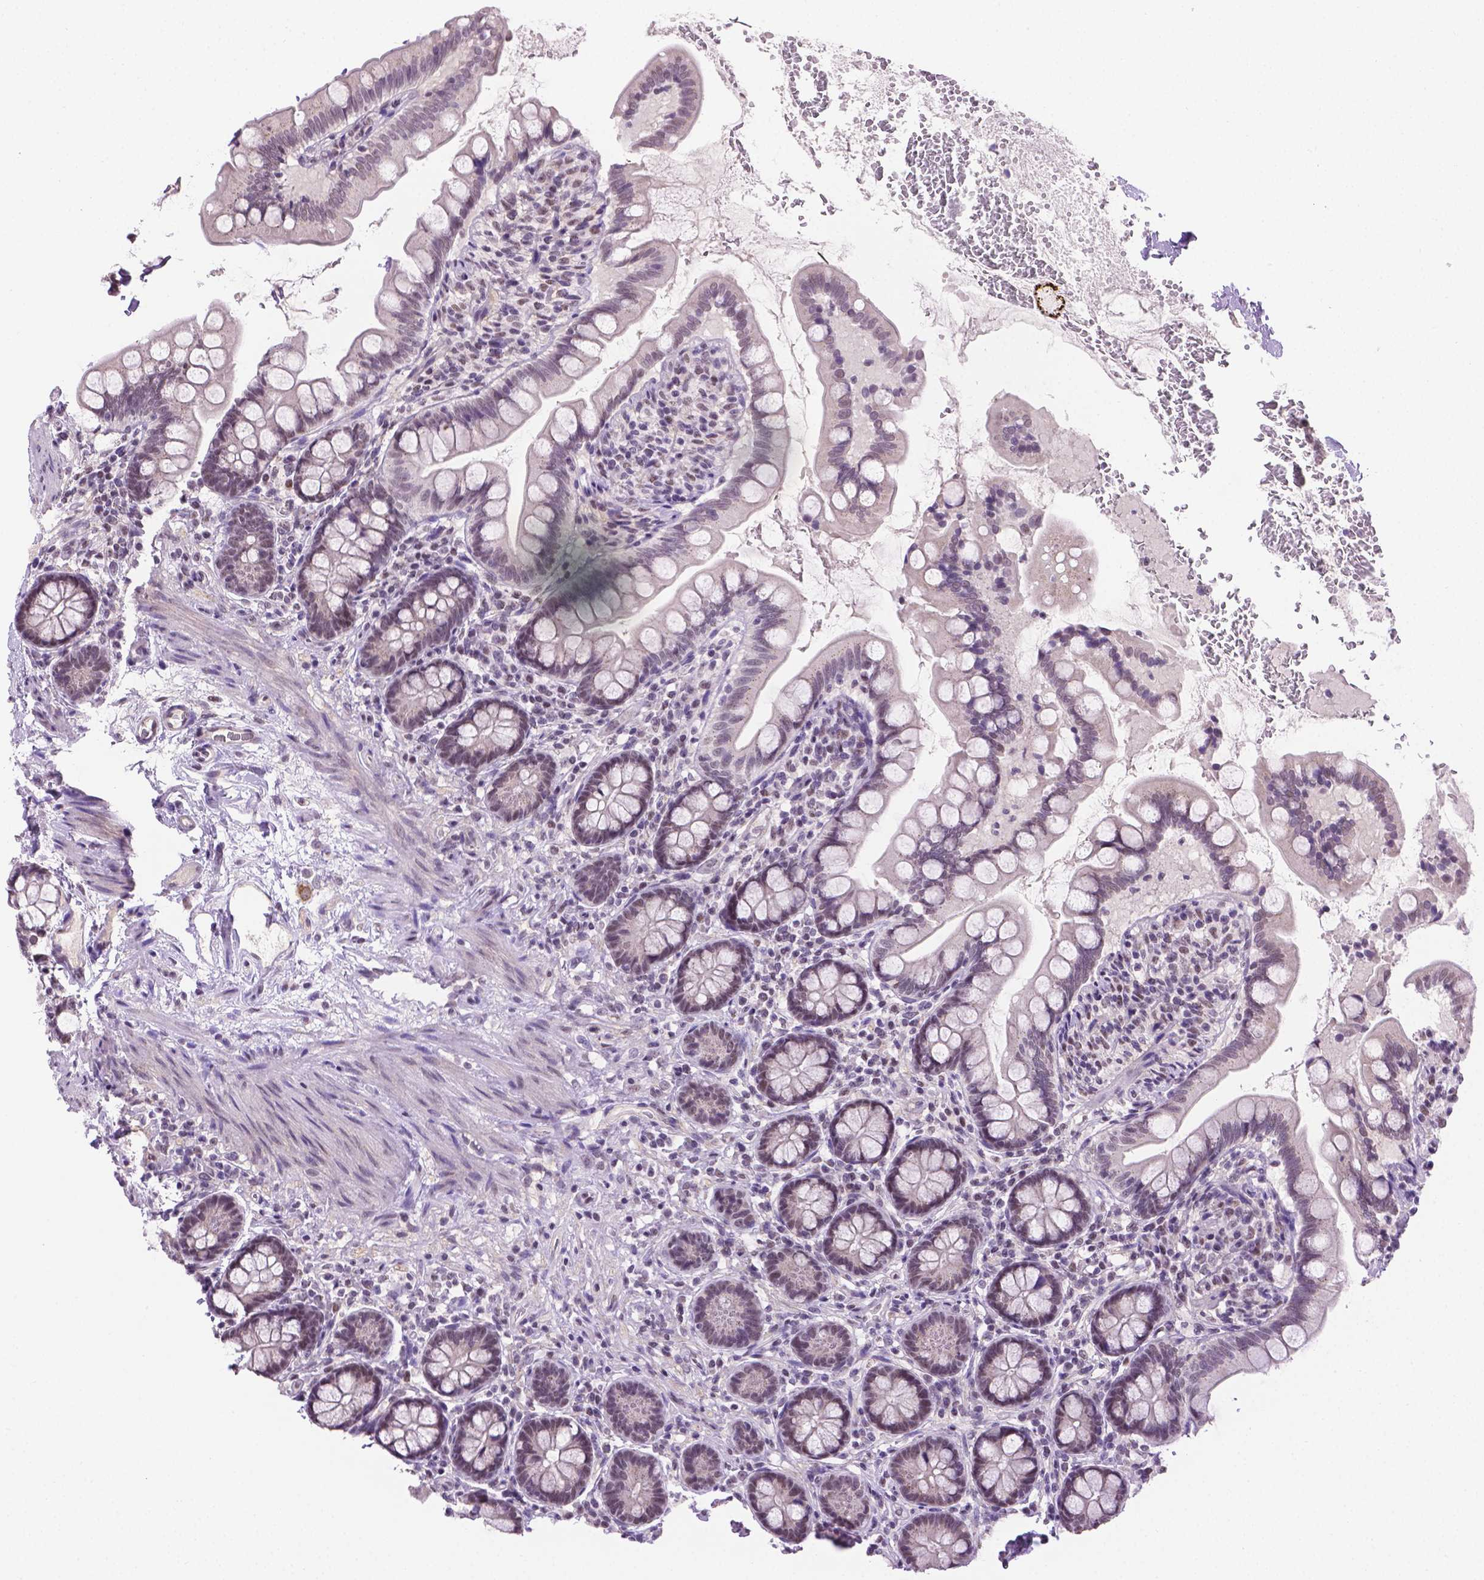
{"staining": {"intensity": "weak", "quantity": "25%-75%", "location": "nuclear"}, "tissue": "small intestine", "cell_type": "Glandular cells", "image_type": "normal", "snomed": [{"axis": "morphology", "description": "Normal tissue, NOS"}, {"axis": "topography", "description": "Small intestine"}], "caption": "High-magnification brightfield microscopy of unremarkable small intestine stained with DAB (brown) and counterstained with hematoxylin (blue). glandular cells exhibit weak nuclear expression is identified in about25%-75% of cells.", "gene": "ABI2", "patient": {"sex": "female", "age": 56}}